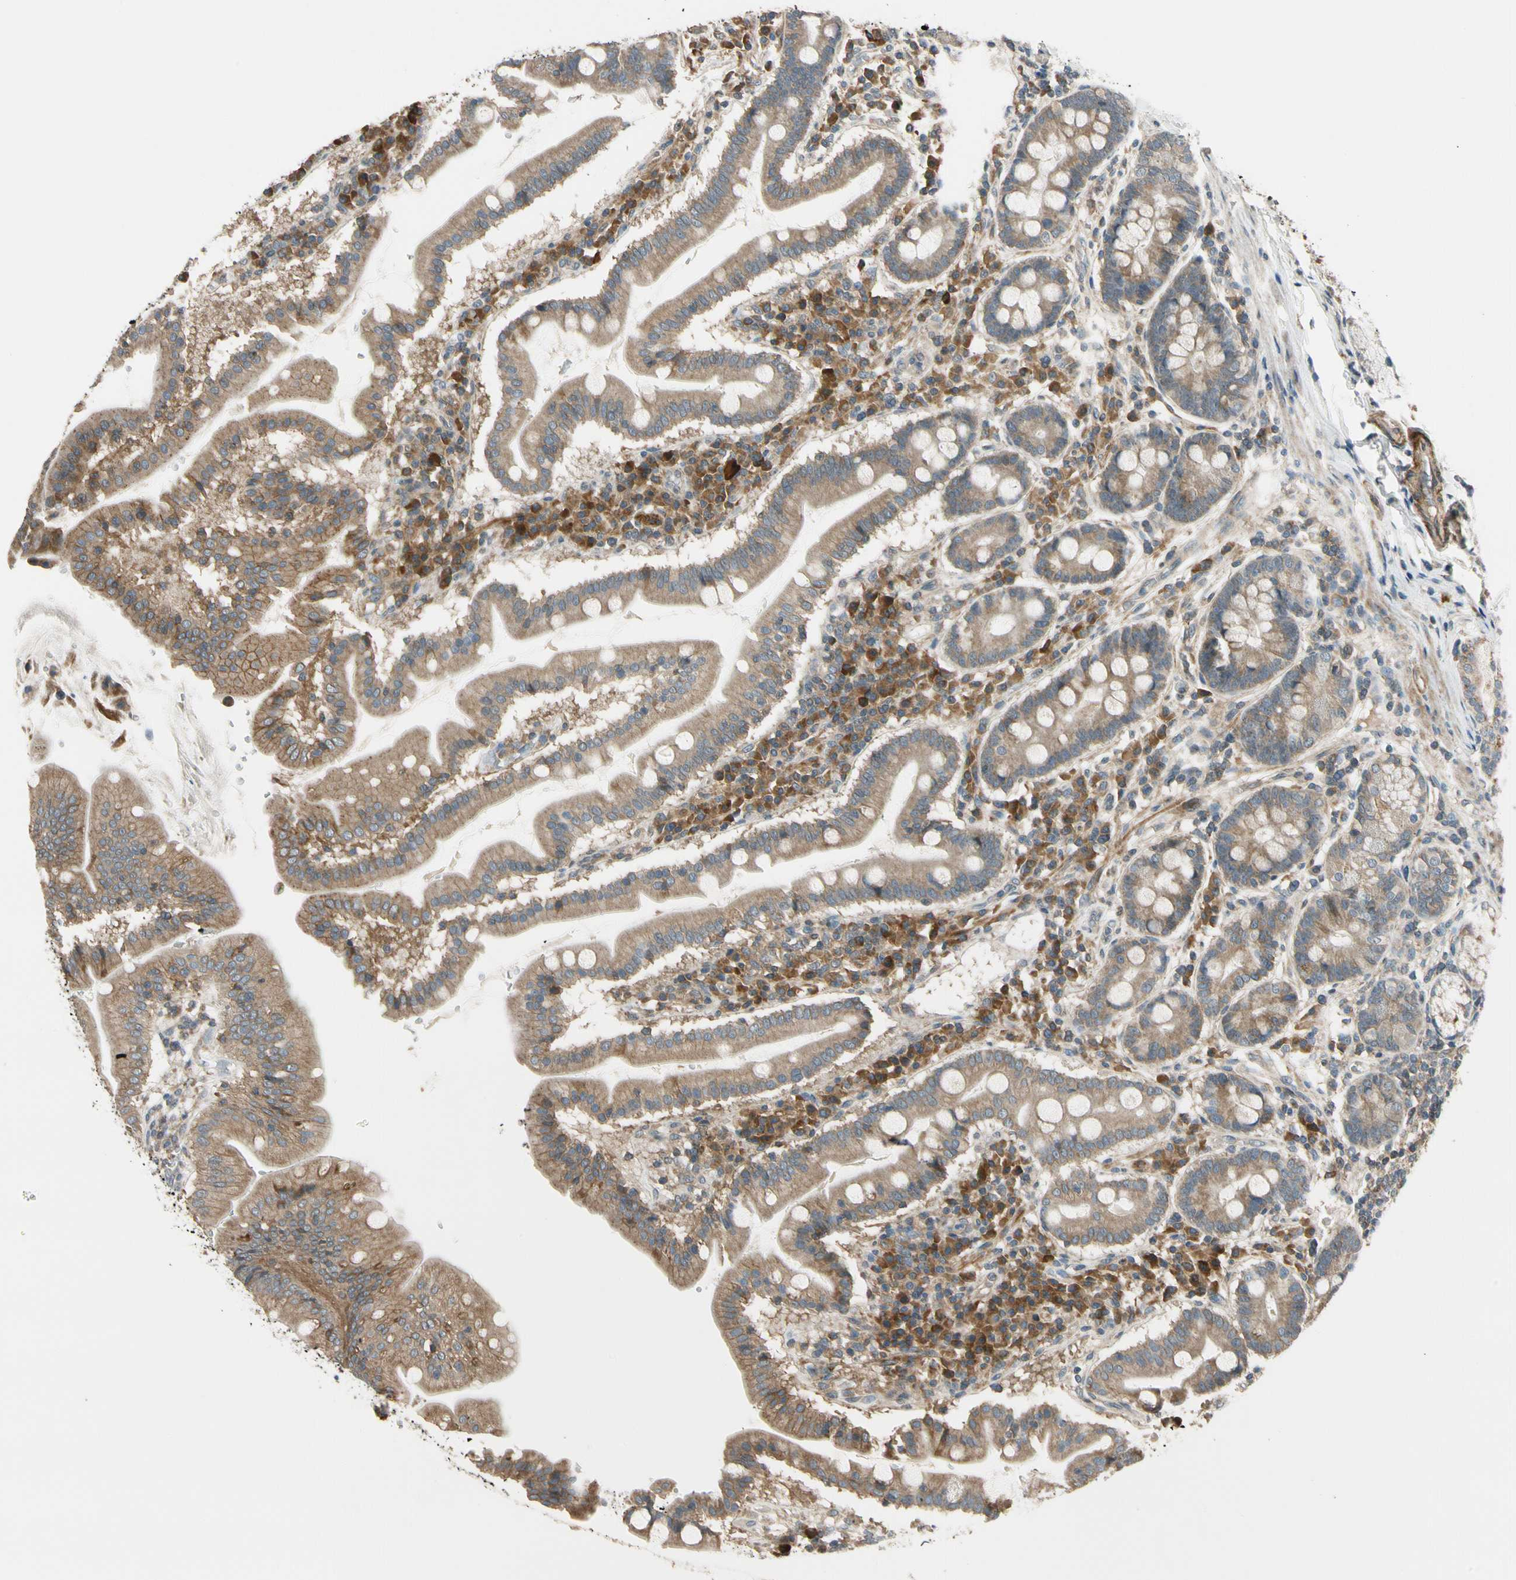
{"staining": {"intensity": "moderate", "quantity": ">75%", "location": "cytoplasmic/membranous"}, "tissue": "duodenum", "cell_type": "Glandular cells", "image_type": "normal", "snomed": [{"axis": "morphology", "description": "Normal tissue, NOS"}, {"axis": "topography", "description": "Duodenum"}], "caption": "Duodenum stained with a brown dye demonstrates moderate cytoplasmic/membranous positive expression in about >75% of glandular cells.", "gene": "MST1R", "patient": {"sex": "male", "age": 50}}